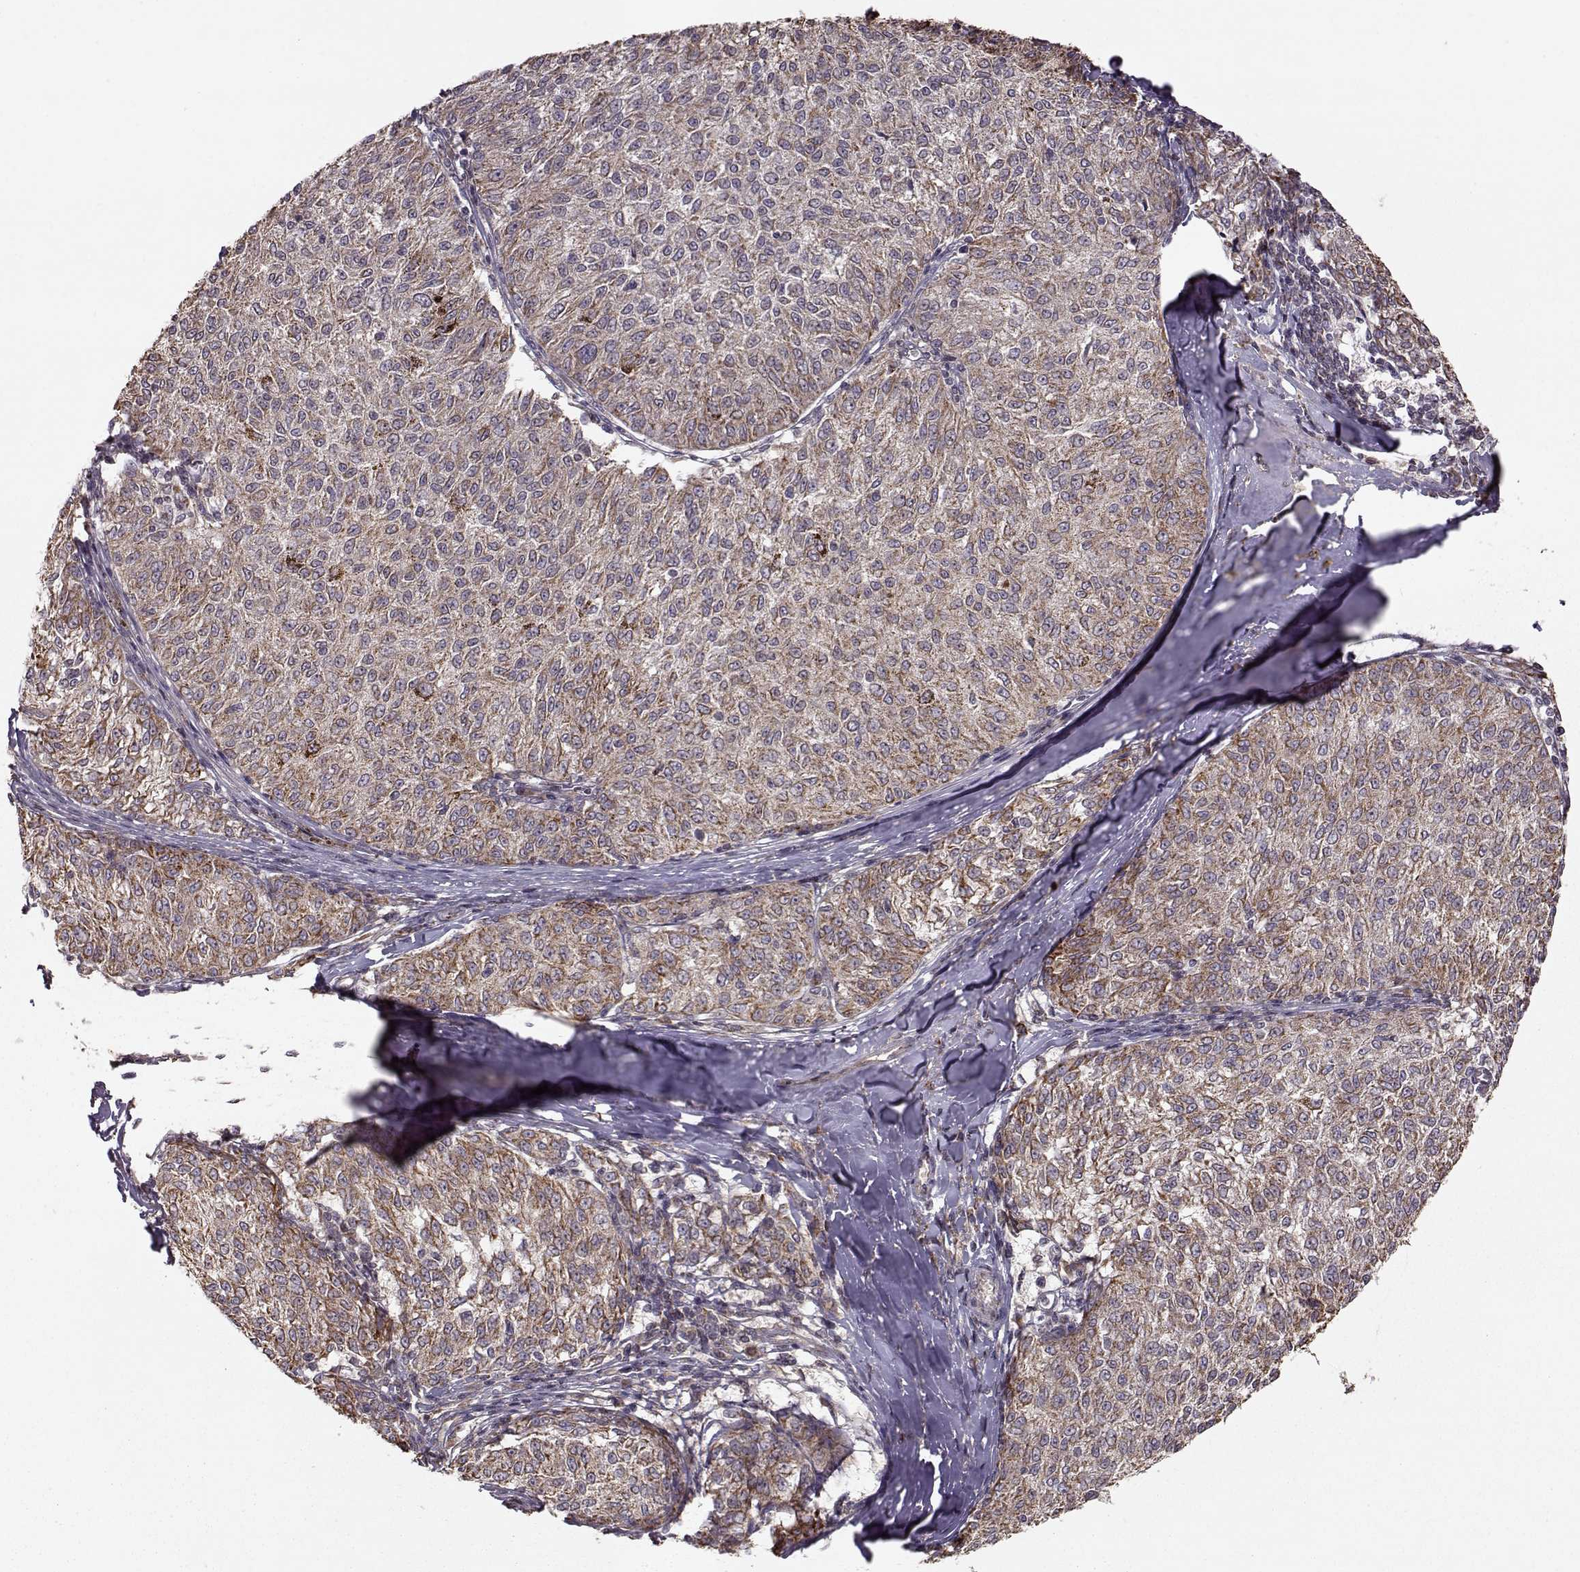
{"staining": {"intensity": "moderate", "quantity": ">75%", "location": "cytoplasmic/membranous"}, "tissue": "melanoma", "cell_type": "Tumor cells", "image_type": "cancer", "snomed": [{"axis": "morphology", "description": "Malignant melanoma, NOS"}, {"axis": "topography", "description": "Skin"}], "caption": "Protein expression by IHC displays moderate cytoplasmic/membranous expression in approximately >75% of tumor cells in melanoma.", "gene": "CMTM3", "patient": {"sex": "female", "age": 72}}